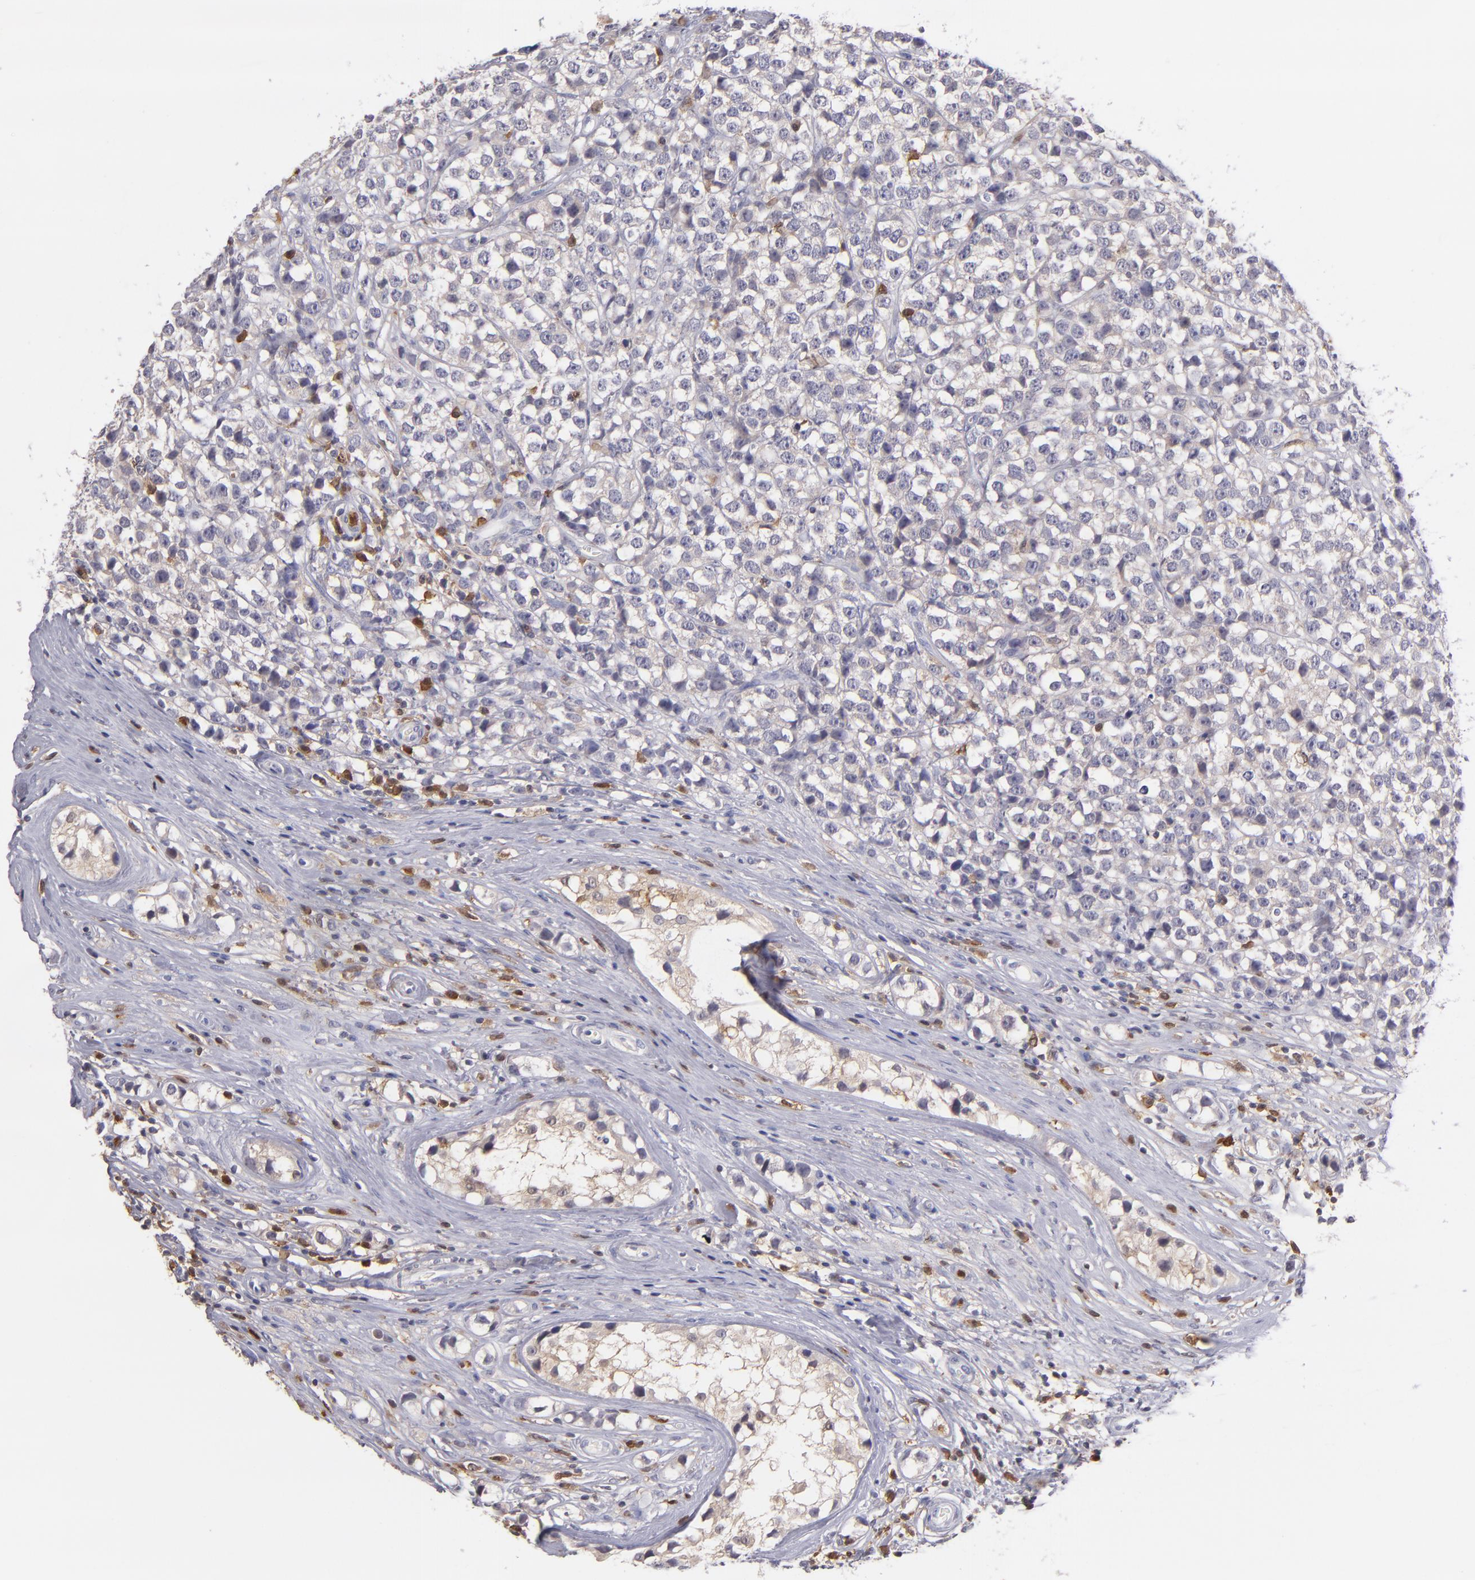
{"staining": {"intensity": "negative", "quantity": "none", "location": "none"}, "tissue": "testis cancer", "cell_type": "Tumor cells", "image_type": "cancer", "snomed": [{"axis": "morphology", "description": "Seminoma, NOS"}, {"axis": "topography", "description": "Testis"}], "caption": "Immunohistochemistry (IHC) histopathology image of neoplastic tissue: human testis cancer stained with DAB (3,3'-diaminobenzidine) shows no significant protein positivity in tumor cells.", "gene": "PRKCD", "patient": {"sex": "male", "age": 25}}